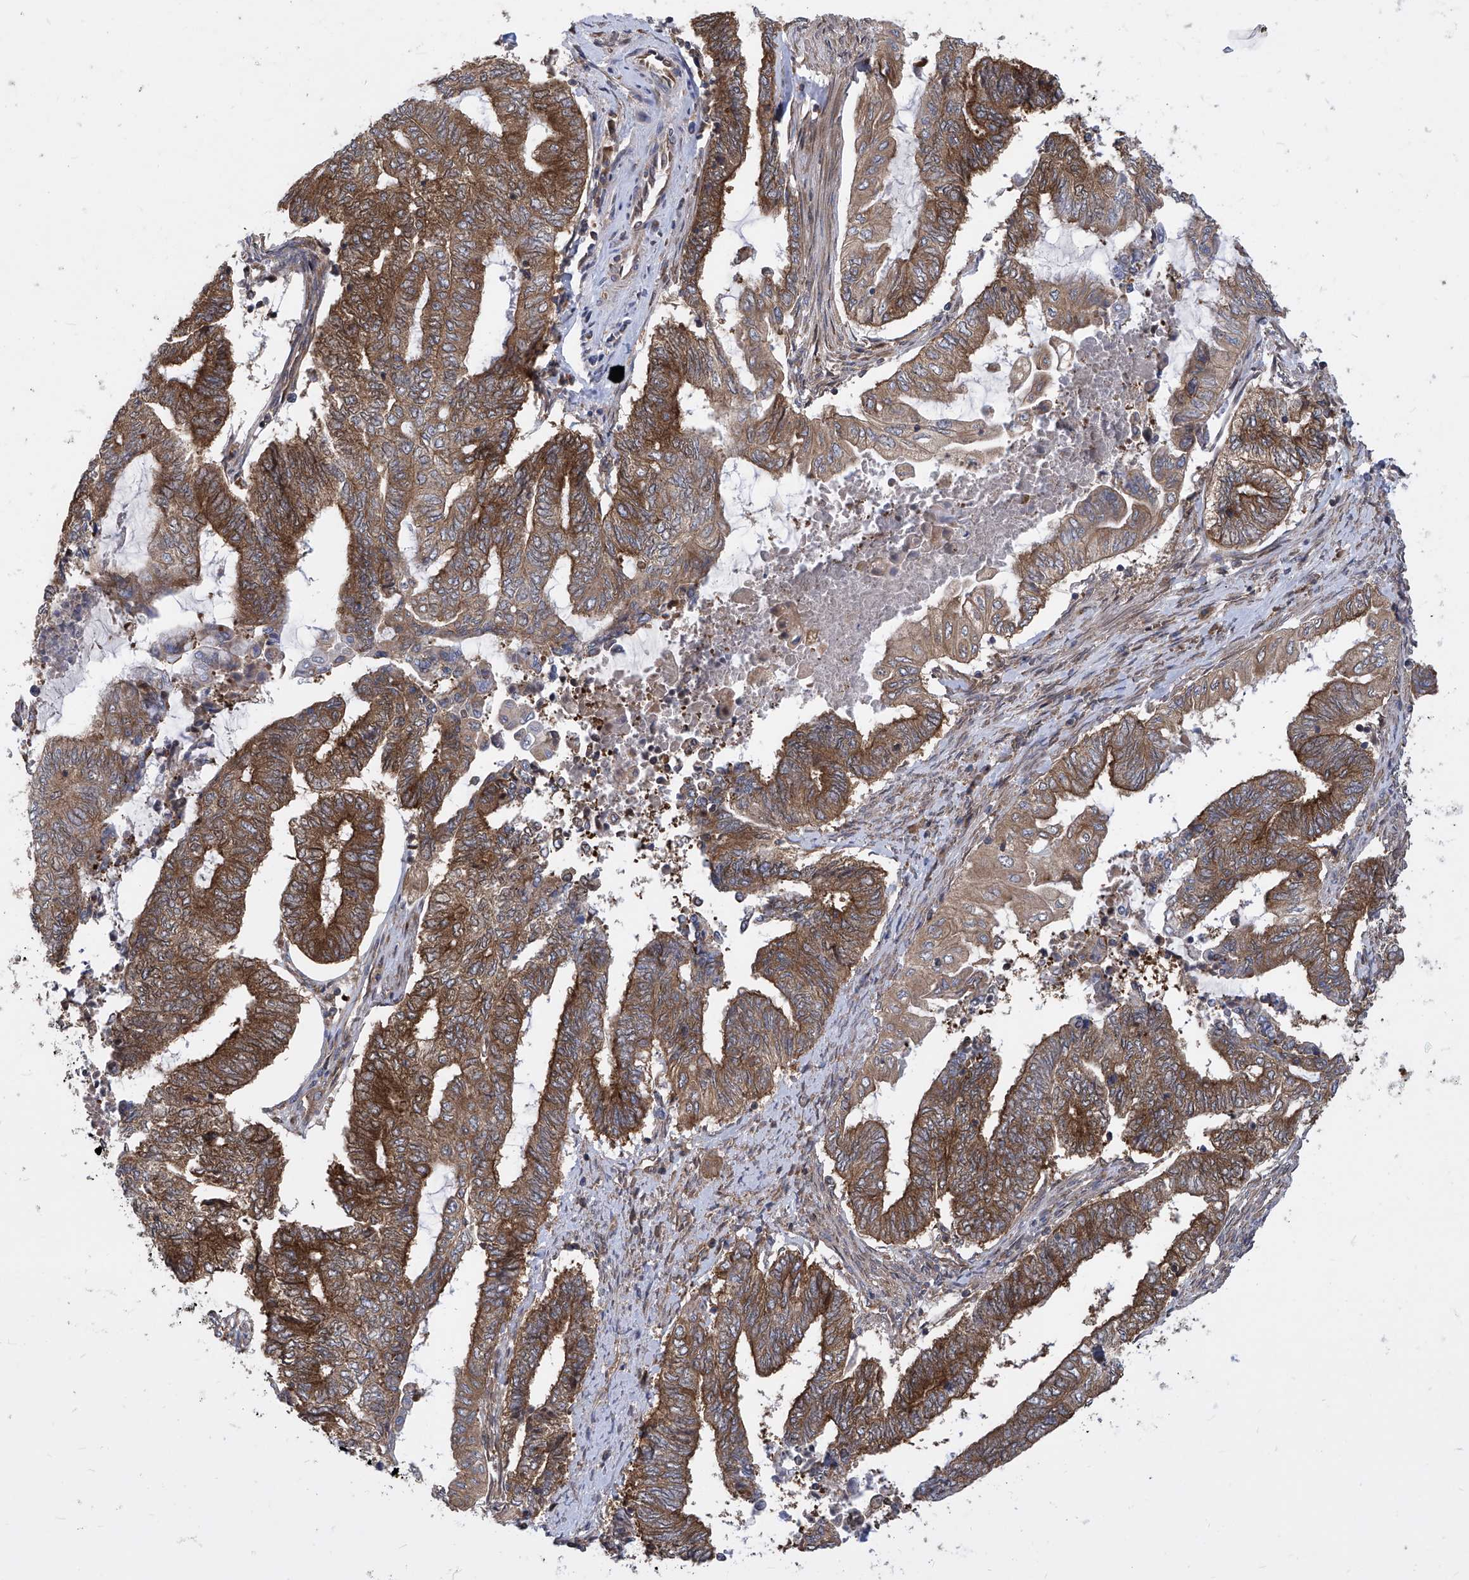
{"staining": {"intensity": "strong", "quantity": ">75%", "location": "cytoplasmic/membranous"}, "tissue": "endometrial cancer", "cell_type": "Tumor cells", "image_type": "cancer", "snomed": [{"axis": "morphology", "description": "Adenocarcinoma, NOS"}, {"axis": "topography", "description": "Uterus"}, {"axis": "topography", "description": "Endometrium"}], "caption": "Immunohistochemical staining of endometrial cancer (adenocarcinoma) reveals high levels of strong cytoplasmic/membranous expression in approximately >75% of tumor cells.", "gene": "EIF3M", "patient": {"sex": "female", "age": 70}}